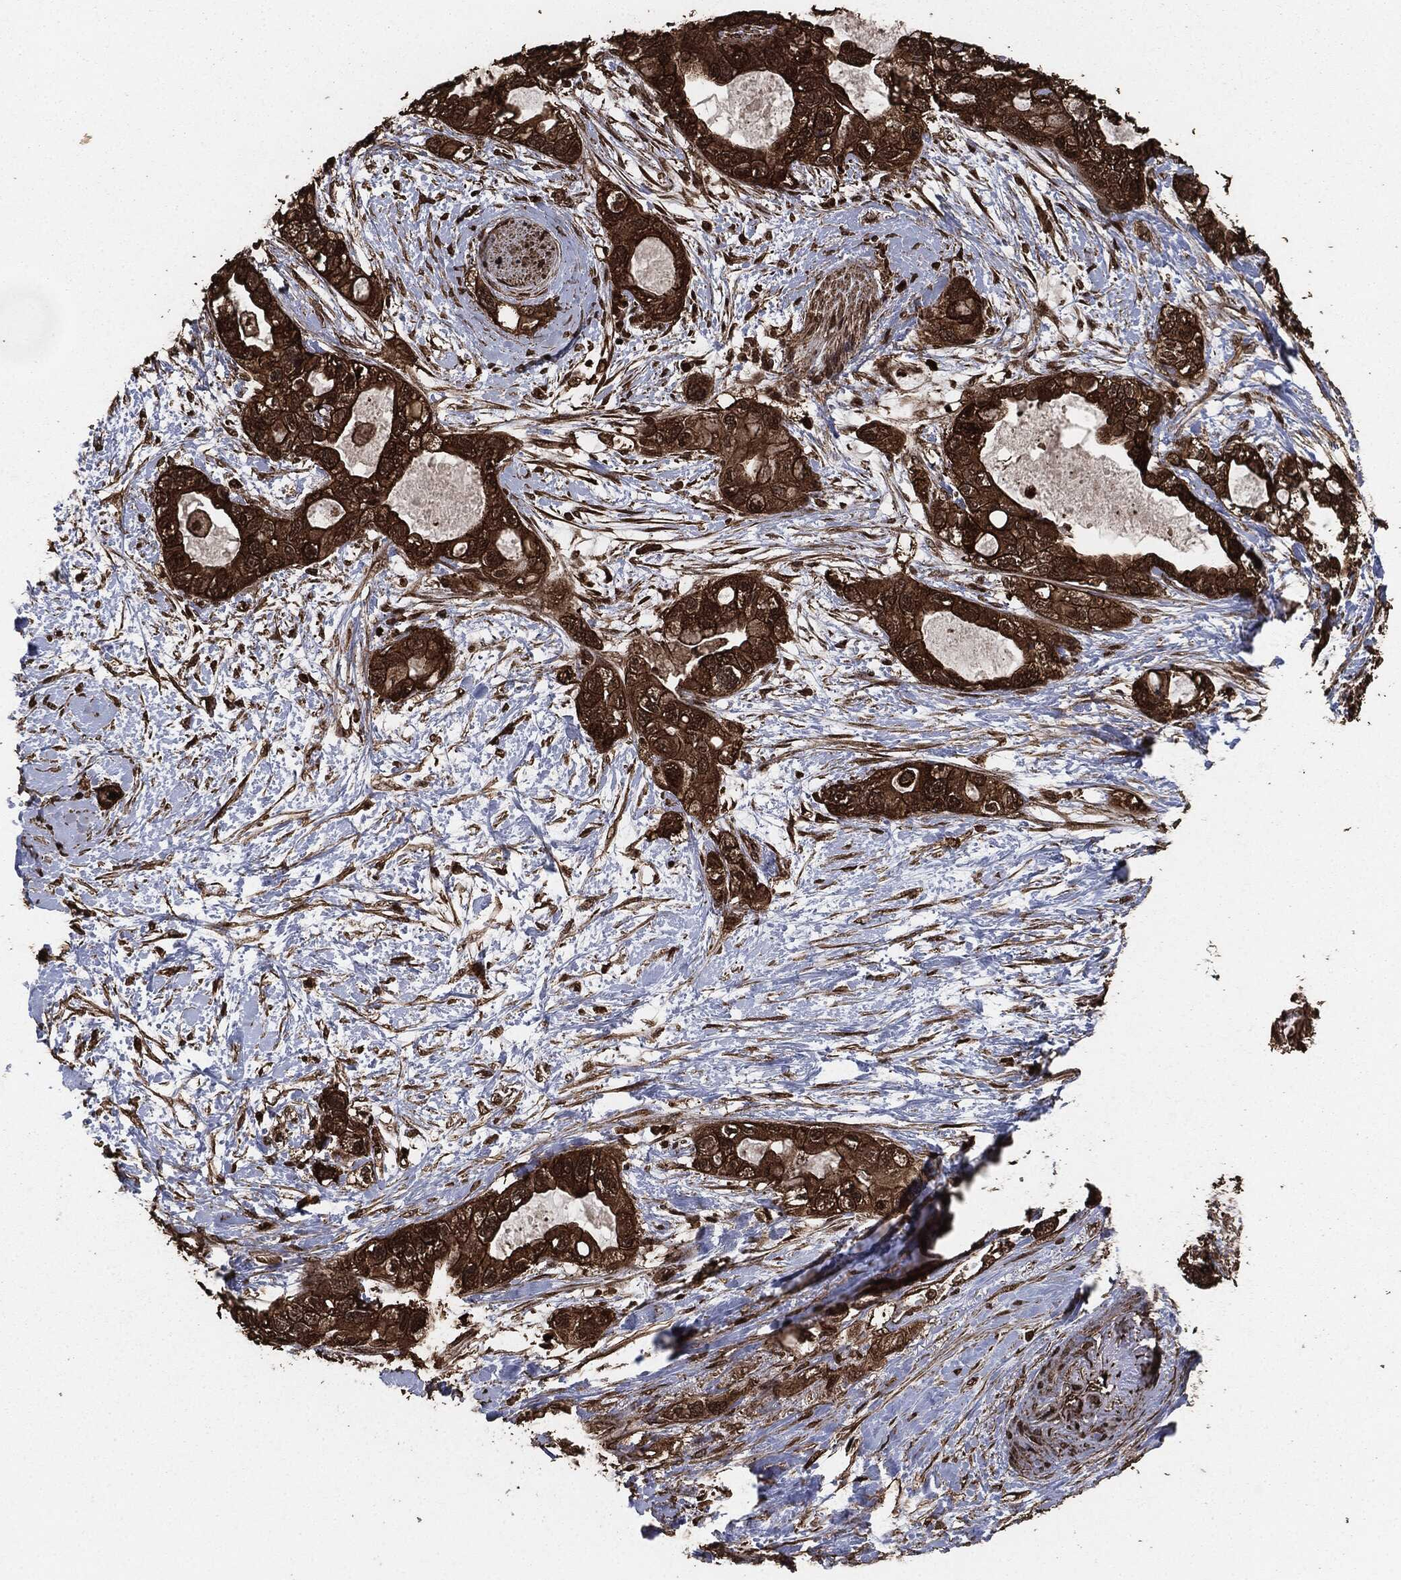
{"staining": {"intensity": "strong", "quantity": ">75%", "location": "cytoplasmic/membranous"}, "tissue": "pancreatic cancer", "cell_type": "Tumor cells", "image_type": "cancer", "snomed": [{"axis": "morphology", "description": "Adenocarcinoma, NOS"}, {"axis": "topography", "description": "Pancreas"}], "caption": "IHC of human pancreatic cancer (adenocarcinoma) reveals high levels of strong cytoplasmic/membranous expression in about >75% of tumor cells.", "gene": "EGFR", "patient": {"sex": "female", "age": 56}}